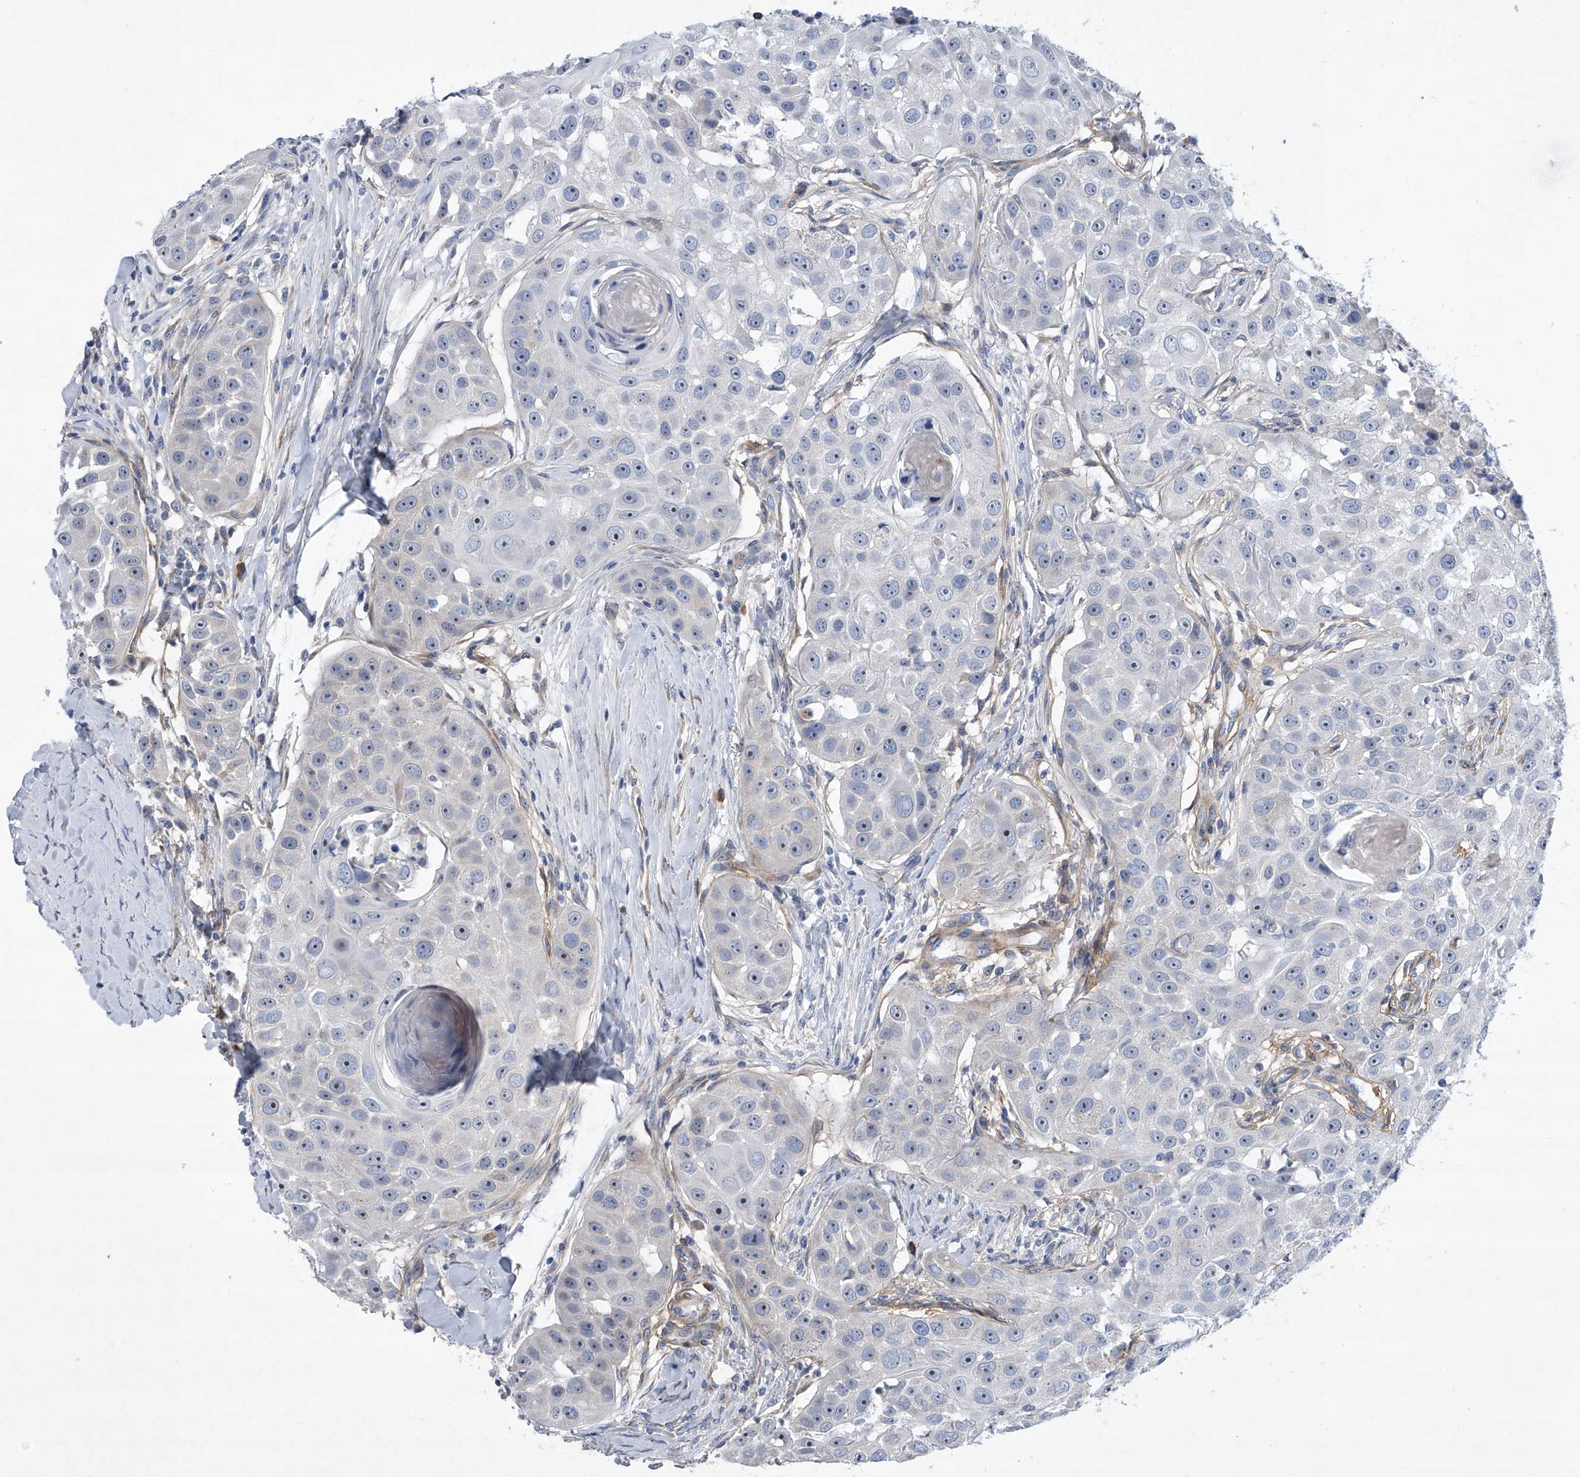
{"staining": {"intensity": "negative", "quantity": "none", "location": "none"}, "tissue": "head and neck cancer", "cell_type": "Tumor cells", "image_type": "cancer", "snomed": [{"axis": "morphology", "description": "Normal tissue, NOS"}, {"axis": "morphology", "description": "Squamous cell carcinoma, NOS"}, {"axis": "topography", "description": "Skeletal muscle"}, {"axis": "topography", "description": "Head-Neck"}], "caption": "A histopathology image of human head and neck squamous cell carcinoma is negative for staining in tumor cells.", "gene": "ALG14", "patient": {"sex": "male", "age": 51}}